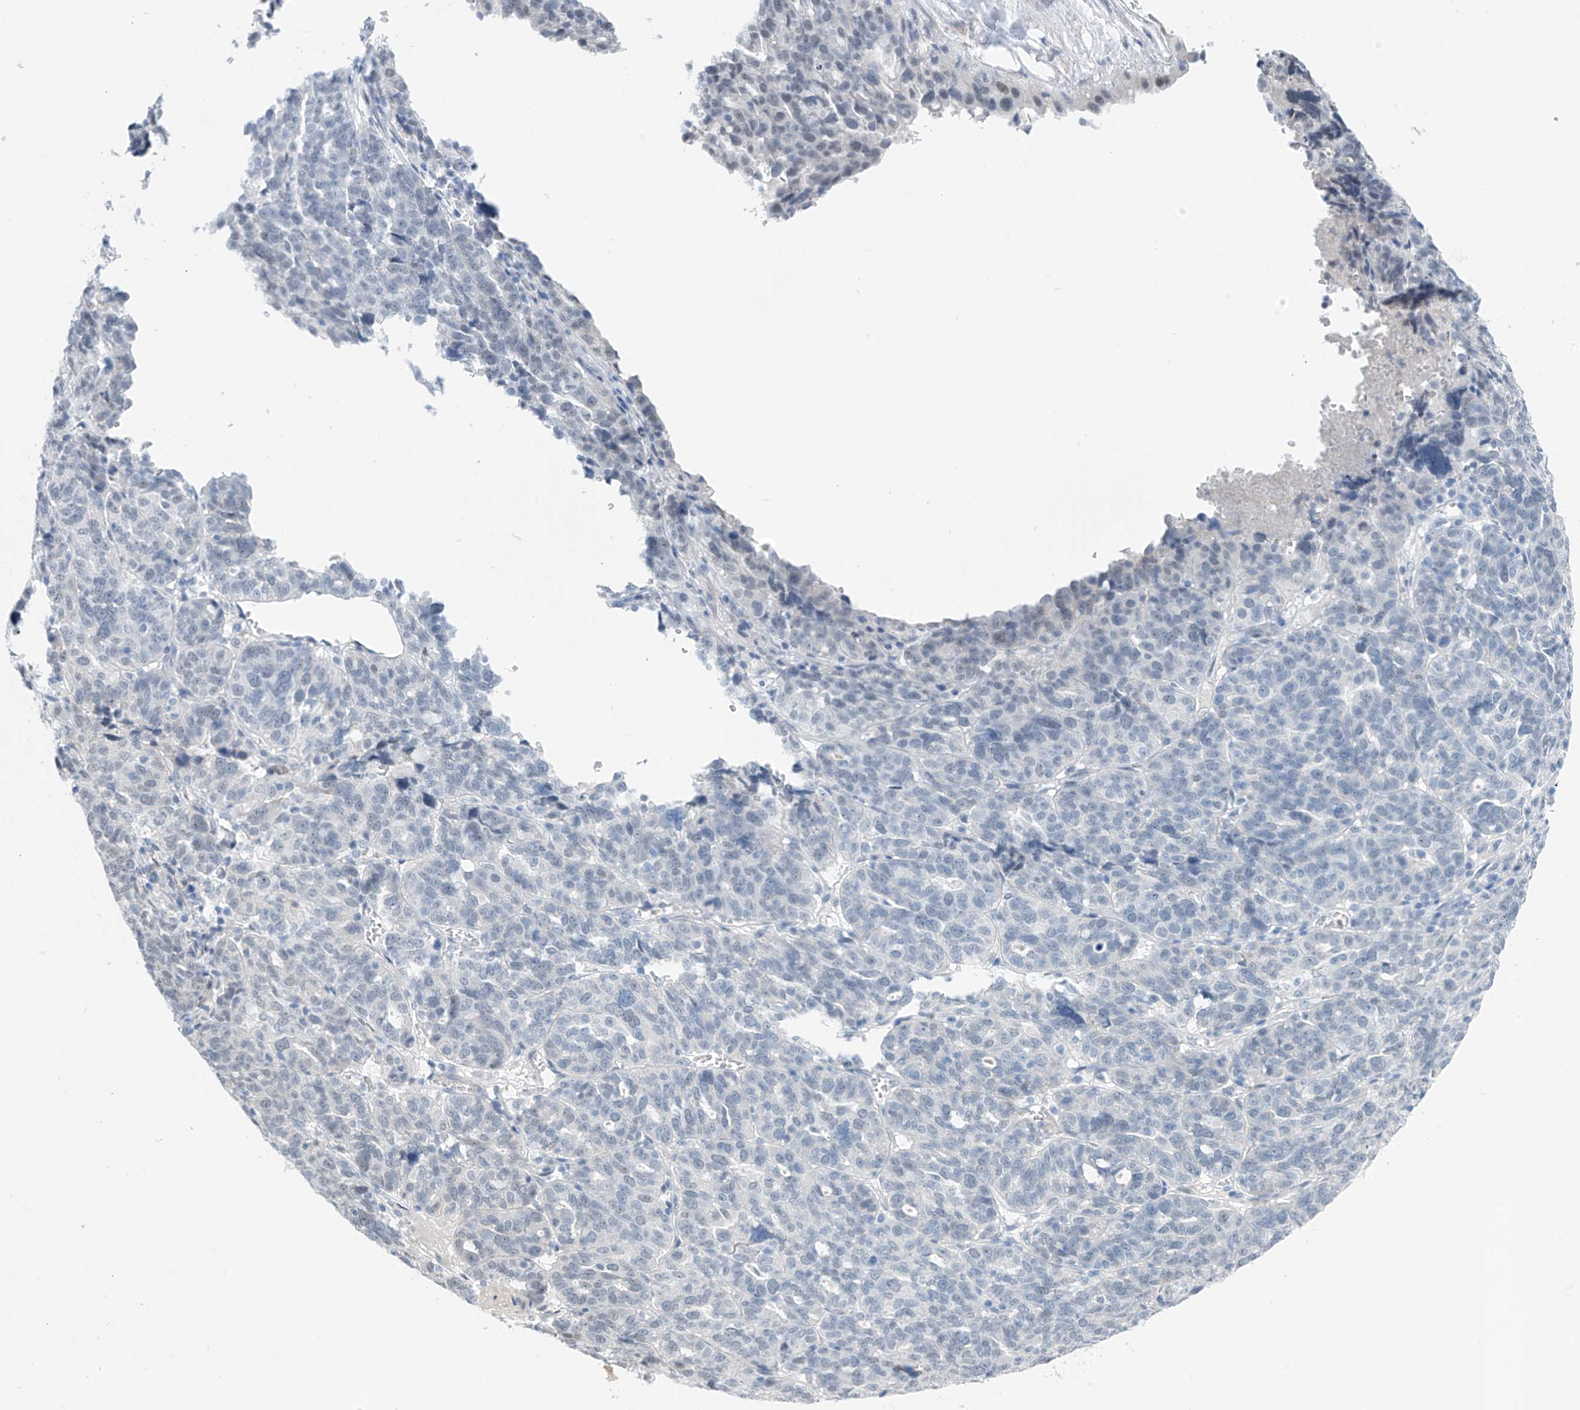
{"staining": {"intensity": "negative", "quantity": "none", "location": "none"}, "tissue": "ovarian cancer", "cell_type": "Tumor cells", "image_type": "cancer", "snomed": [{"axis": "morphology", "description": "Cystadenocarcinoma, serous, NOS"}, {"axis": "topography", "description": "Ovary"}], "caption": "This is an immunohistochemistry (IHC) image of human ovarian cancer. There is no positivity in tumor cells.", "gene": "CYP4V2", "patient": {"sex": "female", "age": 59}}